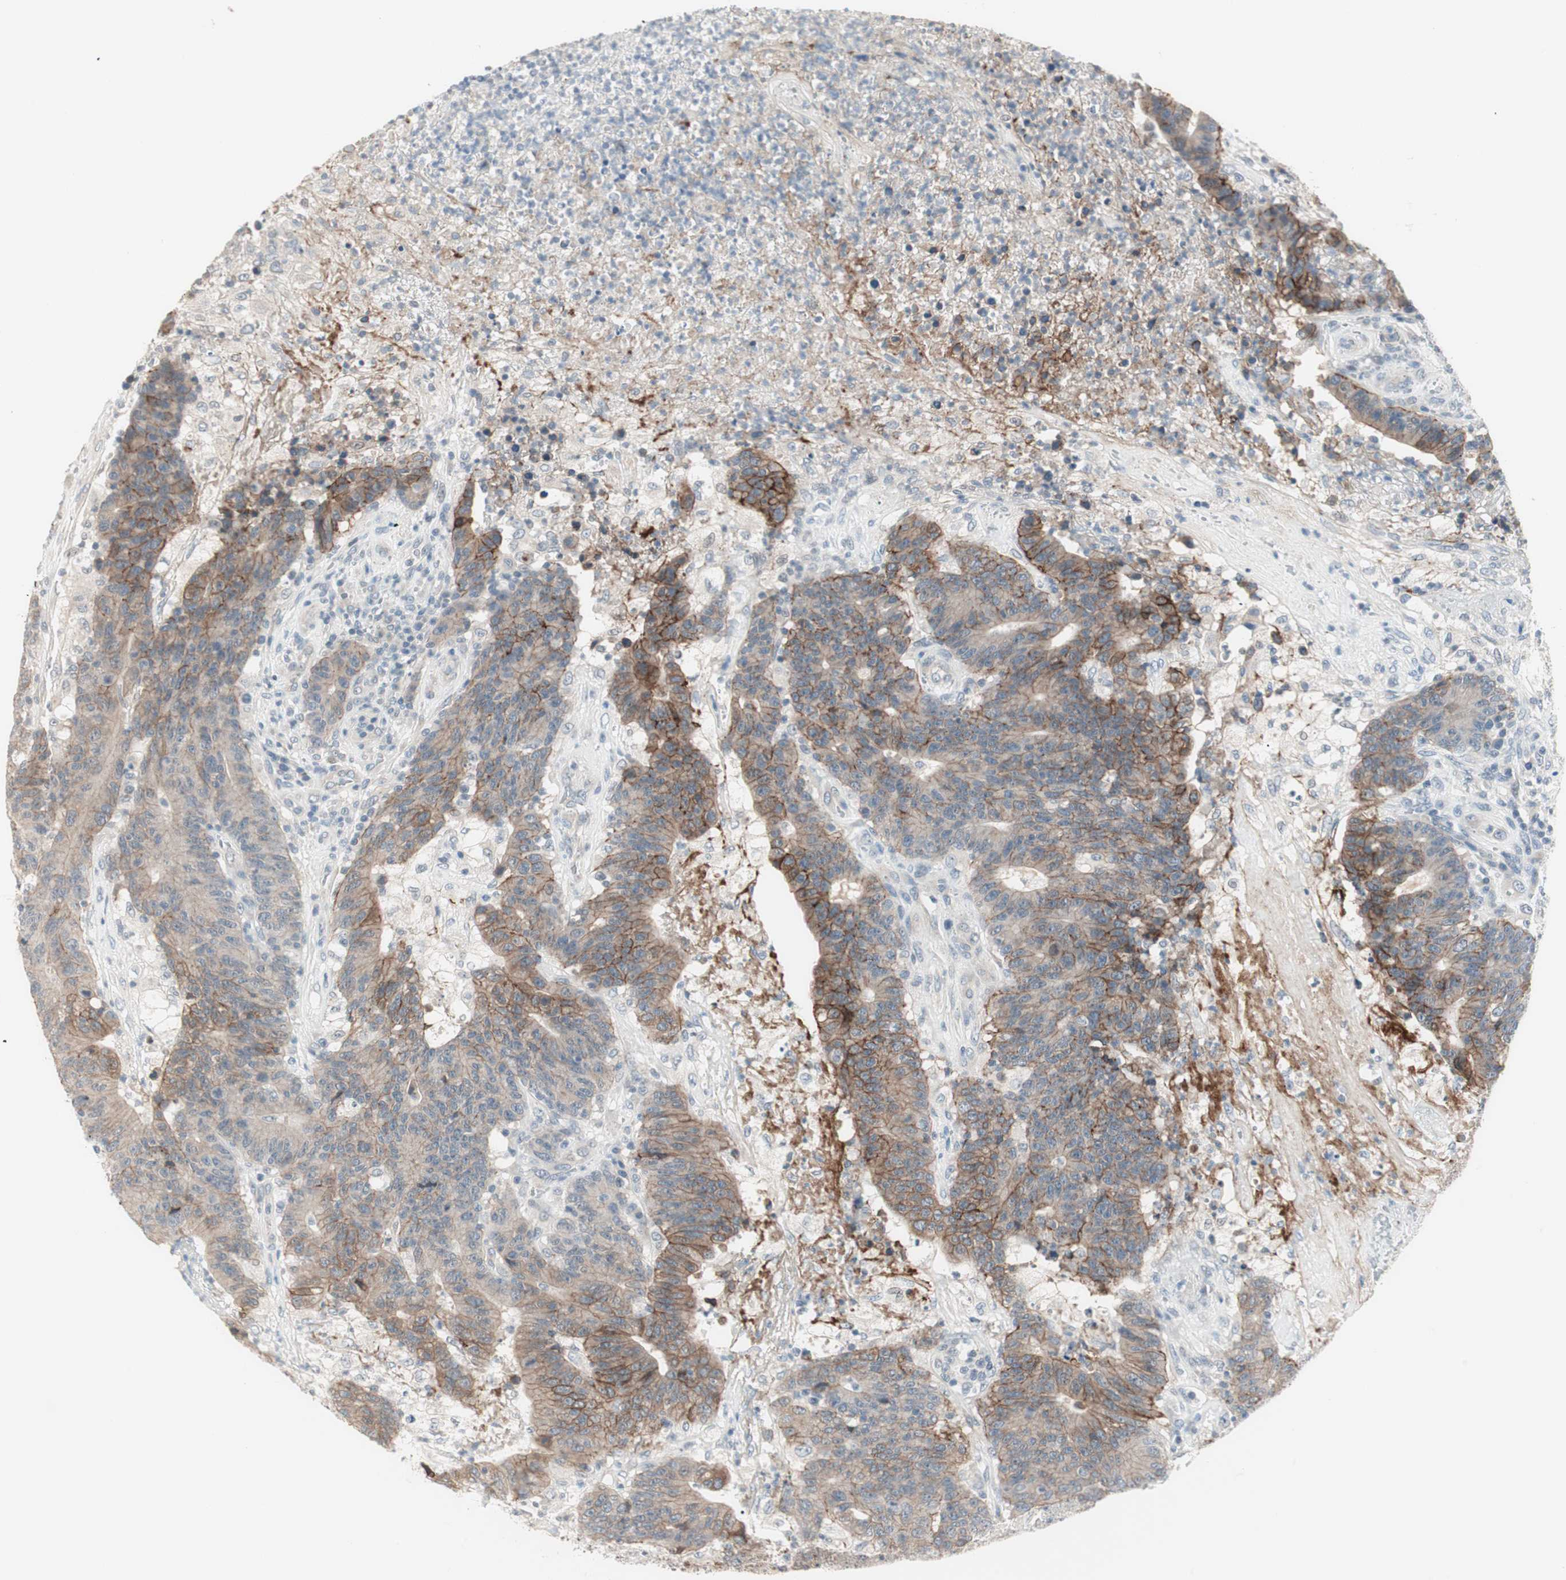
{"staining": {"intensity": "weak", "quantity": ">75%", "location": "cytoplasmic/membranous"}, "tissue": "colorectal cancer", "cell_type": "Tumor cells", "image_type": "cancer", "snomed": [{"axis": "morphology", "description": "Normal tissue, NOS"}, {"axis": "morphology", "description": "Adenocarcinoma, NOS"}, {"axis": "topography", "description": "Colon"}], "caption": "Immunohistochemistry (IHC) of human colorectal cancer reveals low levels of weak cytoplasmic/membranous staining in about >75% of tumor cells.", "gene": "ITGB4", "patient": {"sex": "female", "age": 75}}